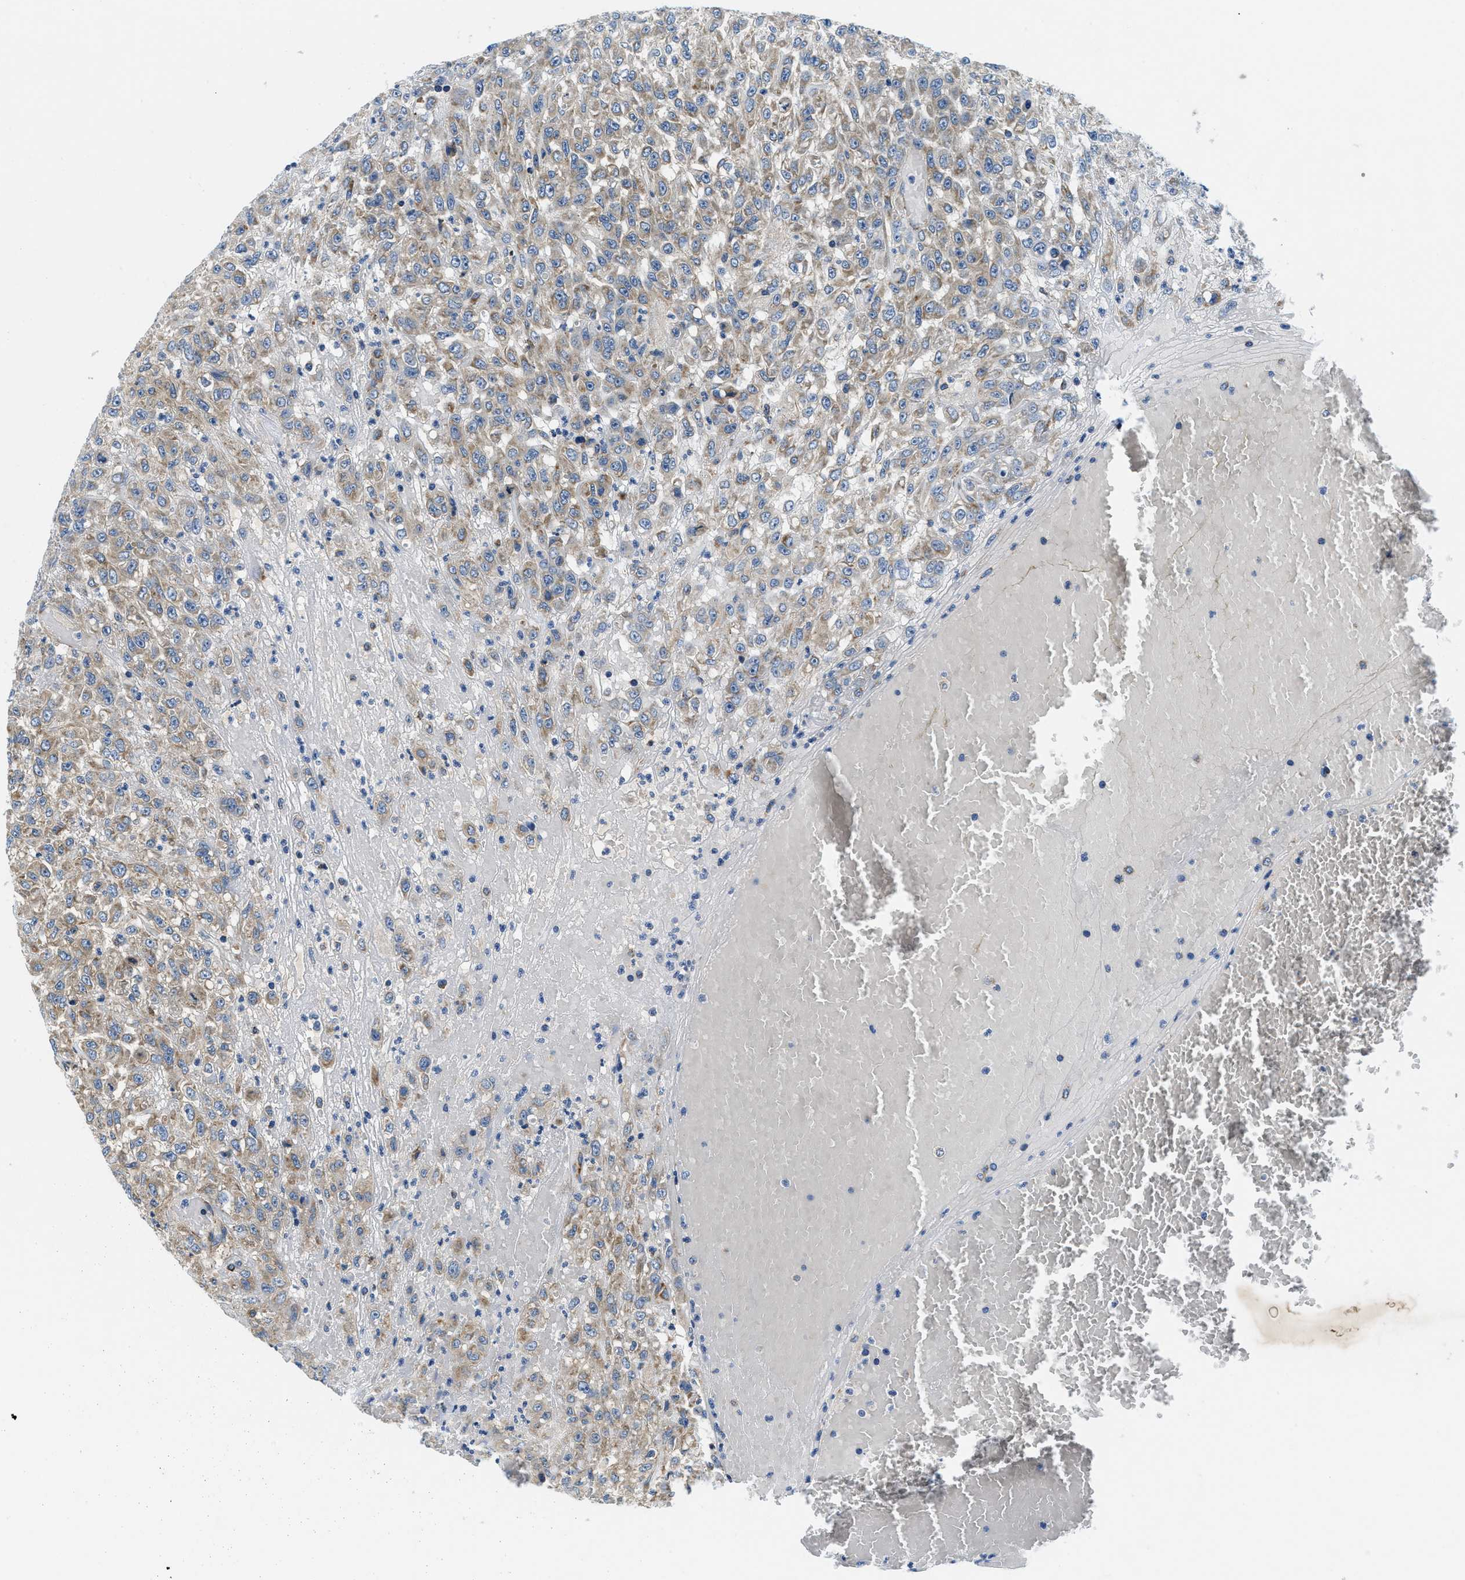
{"staining": {"intensity": "moderate", "quantity": "25%-75%", "location": "cytoplasmic/membranous"}, "tissue": "urothelial cancer", "cell_type": "Tumor cells", "image_type": "cancer", "snomed": [{"axis": "morphology", "description": "Urothelial carcinoma, High grade"}, {"axis": "topography", "description": "Urinary bladder"}], "caption": "This is an image of immunohistochemistry (IHC) staining of high-grade urothelial carcinoma, which shows moderate staining in the cytoplasmic/membranous of tumor cells.", "gene": "SAMD4B", "patient": {"sex": "male", "age": 46}}